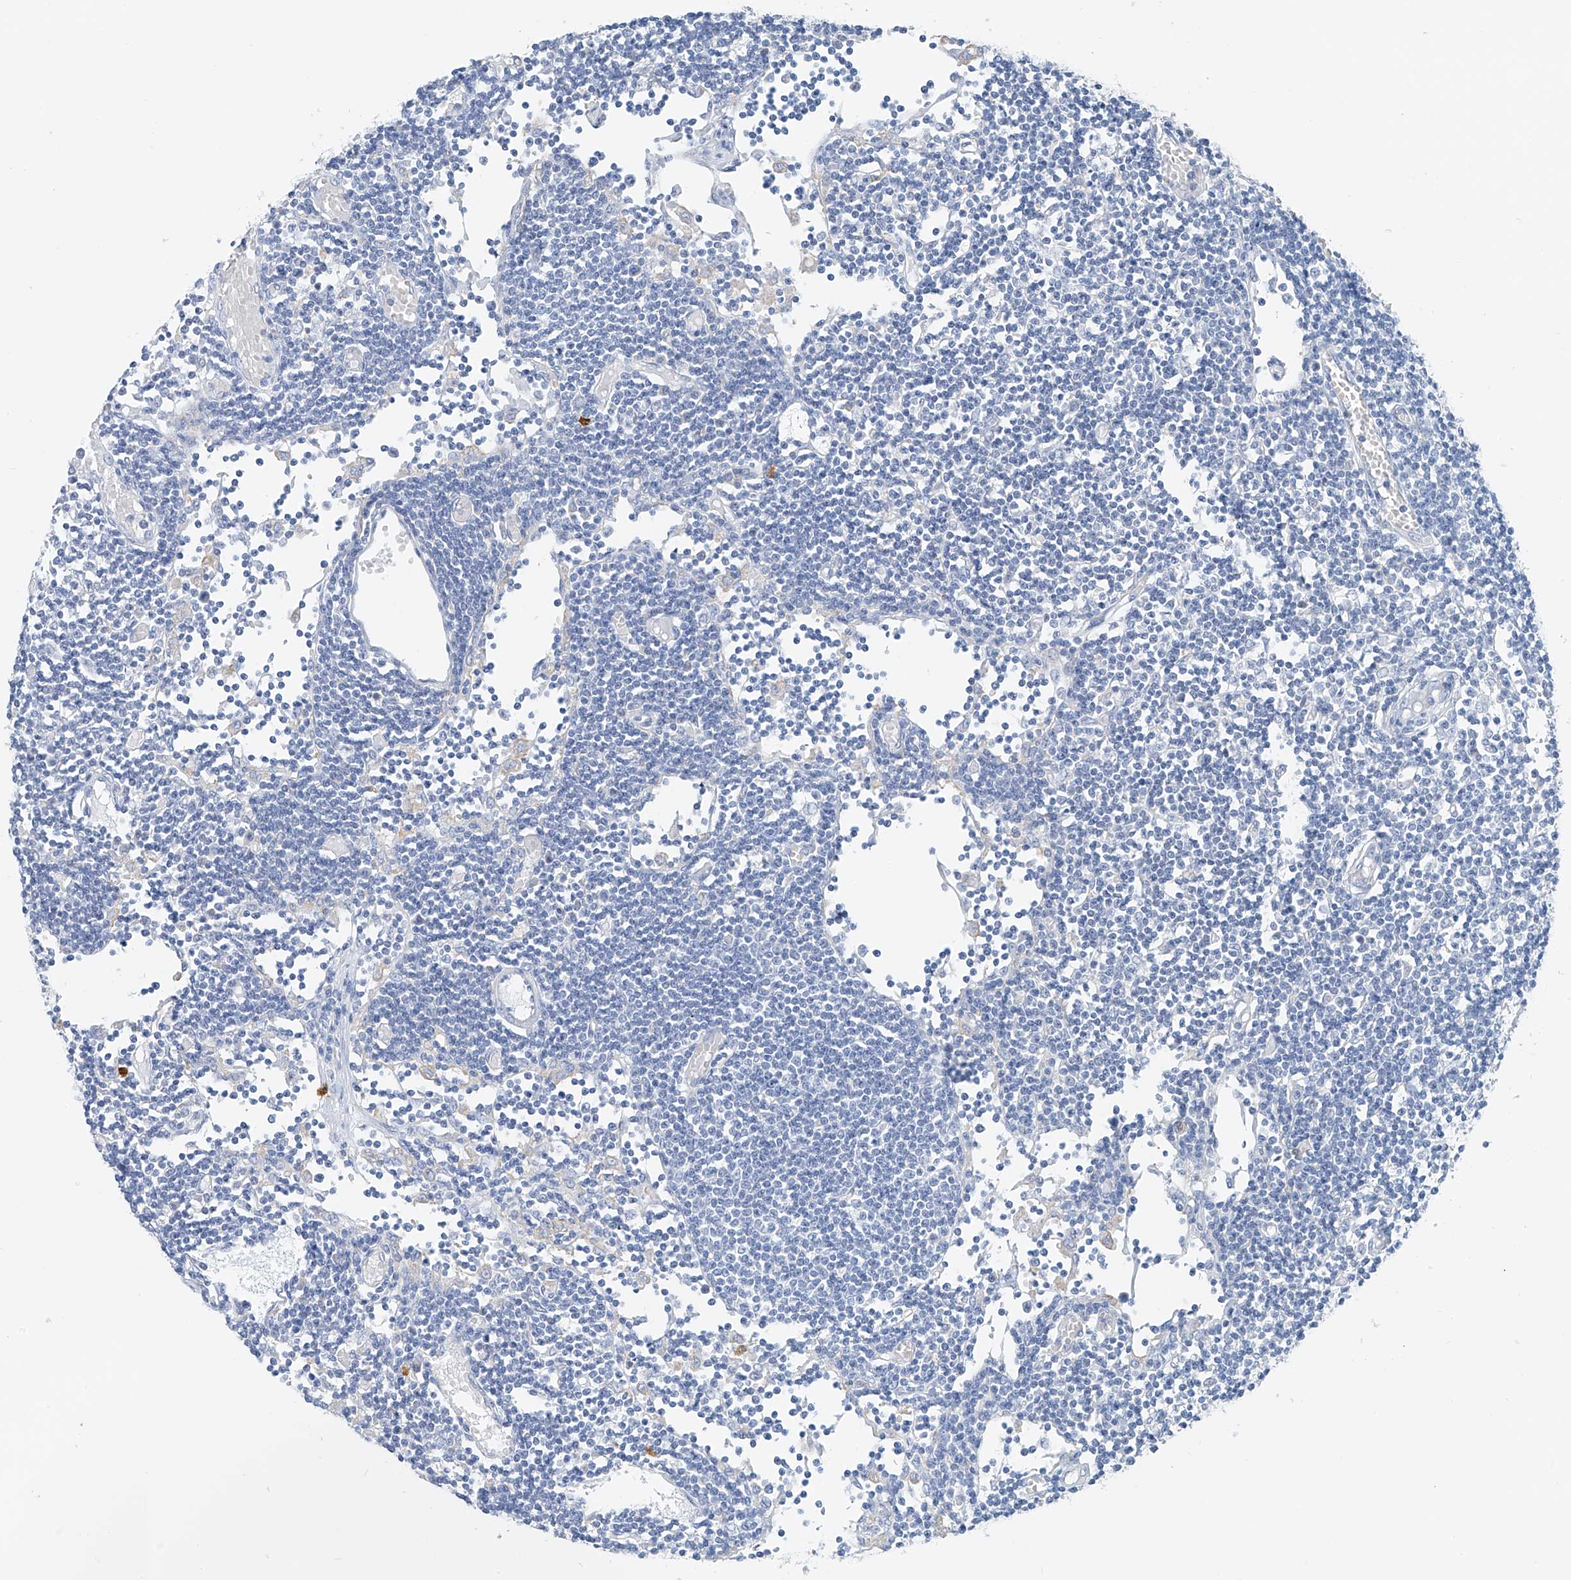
{"staining": {"intensity": "negative", "quantity": "none", "location": "none"}, "tissue": "lymph node", "cell_type": "Germinal center cells", "image_type": "normal", "snomed": [{"axis": "morphology", "description": "Normal tissue, NOS"}, {"axis": "topography", "description": "Lymph node"}], "caption": "Germinal center cells show no significant protein positivity in normal lymph node. (DAB (3,3'-diaminobenzidine) IHC visualized using brightfield microscopy, high magnification).", "gene": "POMGNT2", "patient": {"sex": "female", "age": 11}}